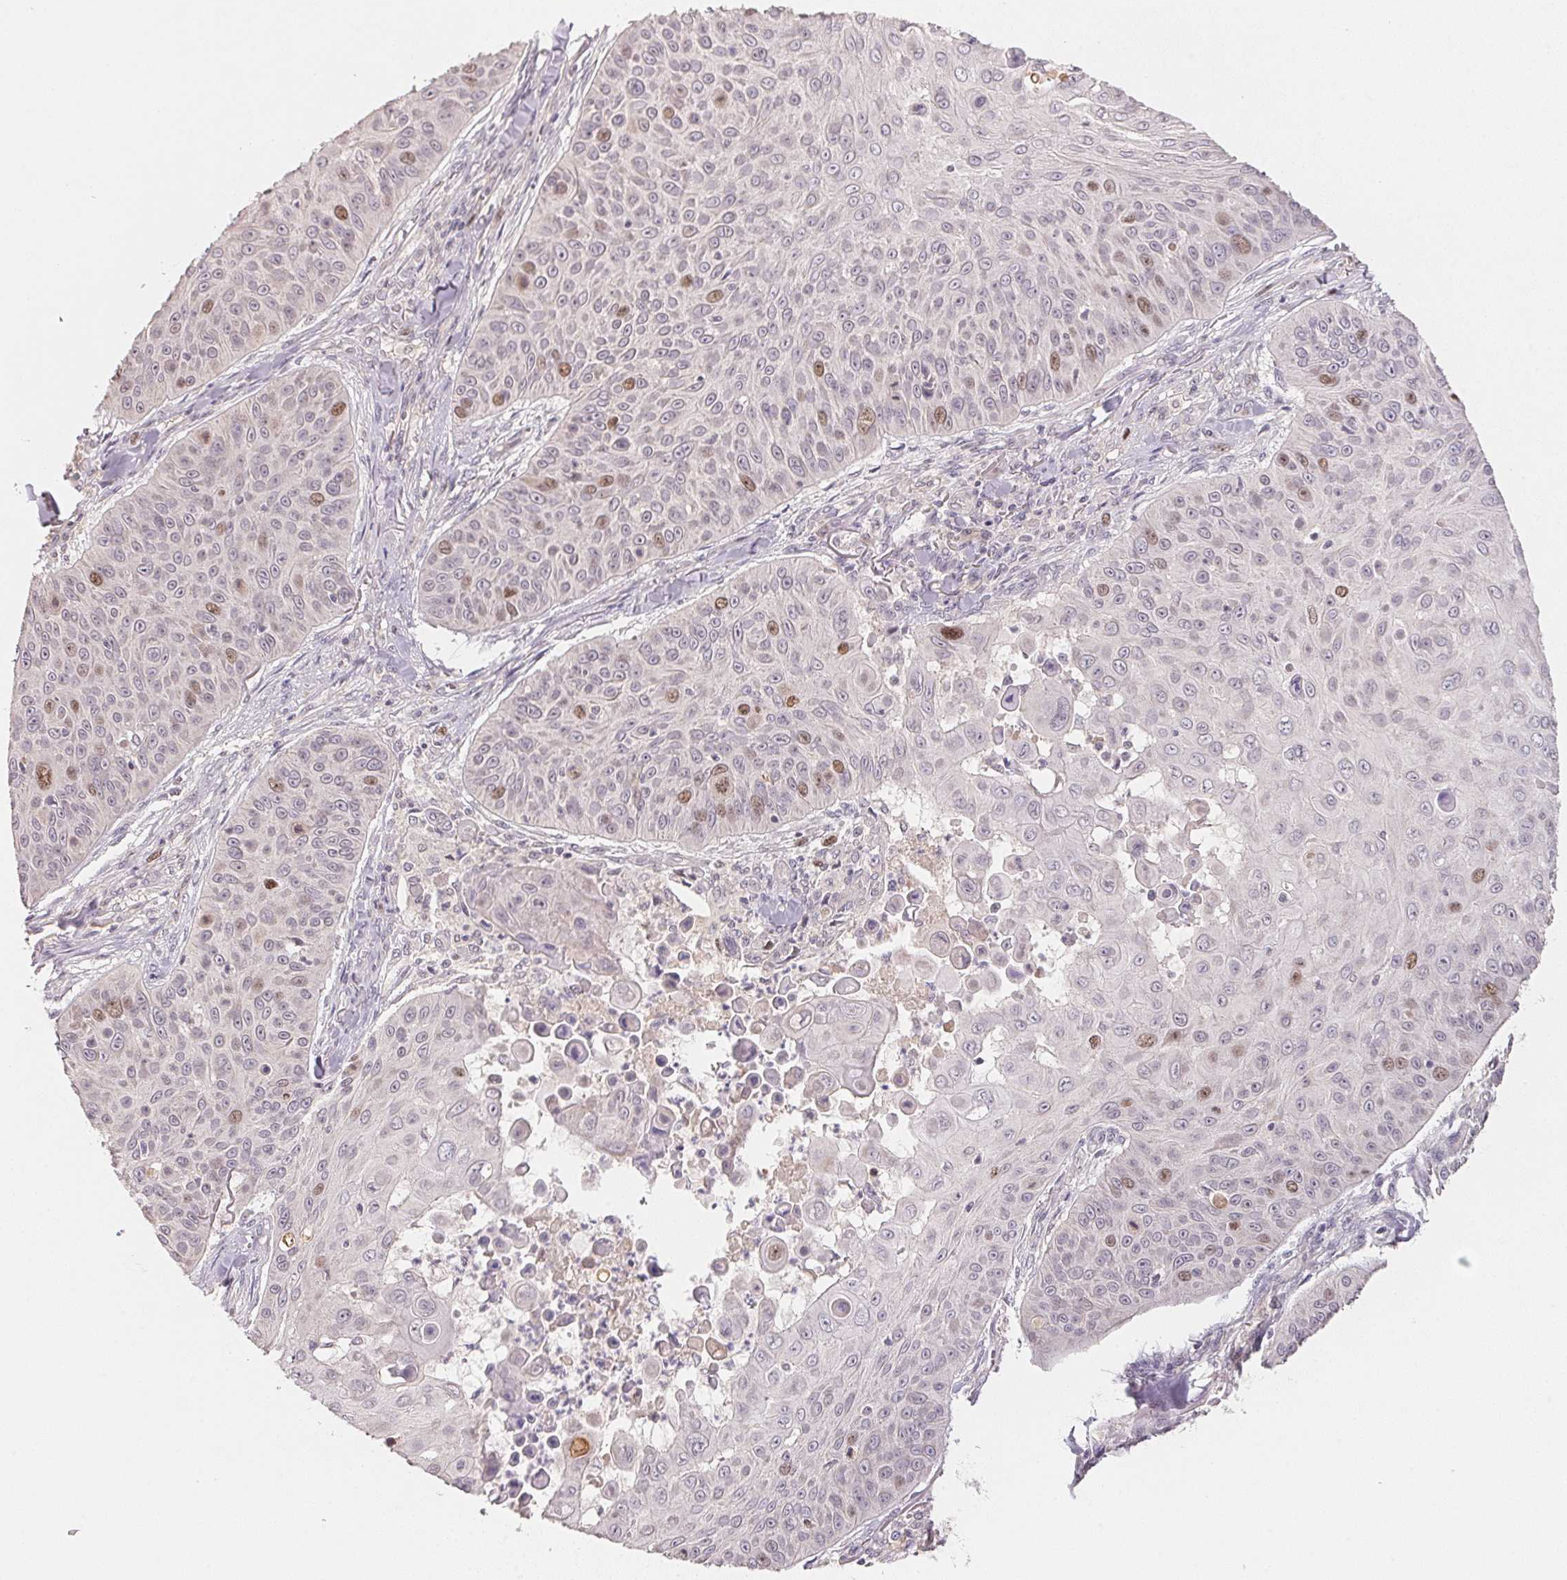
{"staining": {"intensity": "moderate", "quantity": "<25%", "location": "nuclear"}, "tissue": "skin cancer", "cell_type": "Tumor cells", "image_type": "cancer", "snomed": [{"axis": "morphology", "description": "Squamous cell carcinoma, NOS"}, {"axis": "topography", "description": "Skin"}], "caption": "Skin squamous cell carcinoma stained for a protein exhibits moderate nuclear positivity in tumor cells.", "gene": "KIFC1", "patient": {"sex": "male", "age": 82}}